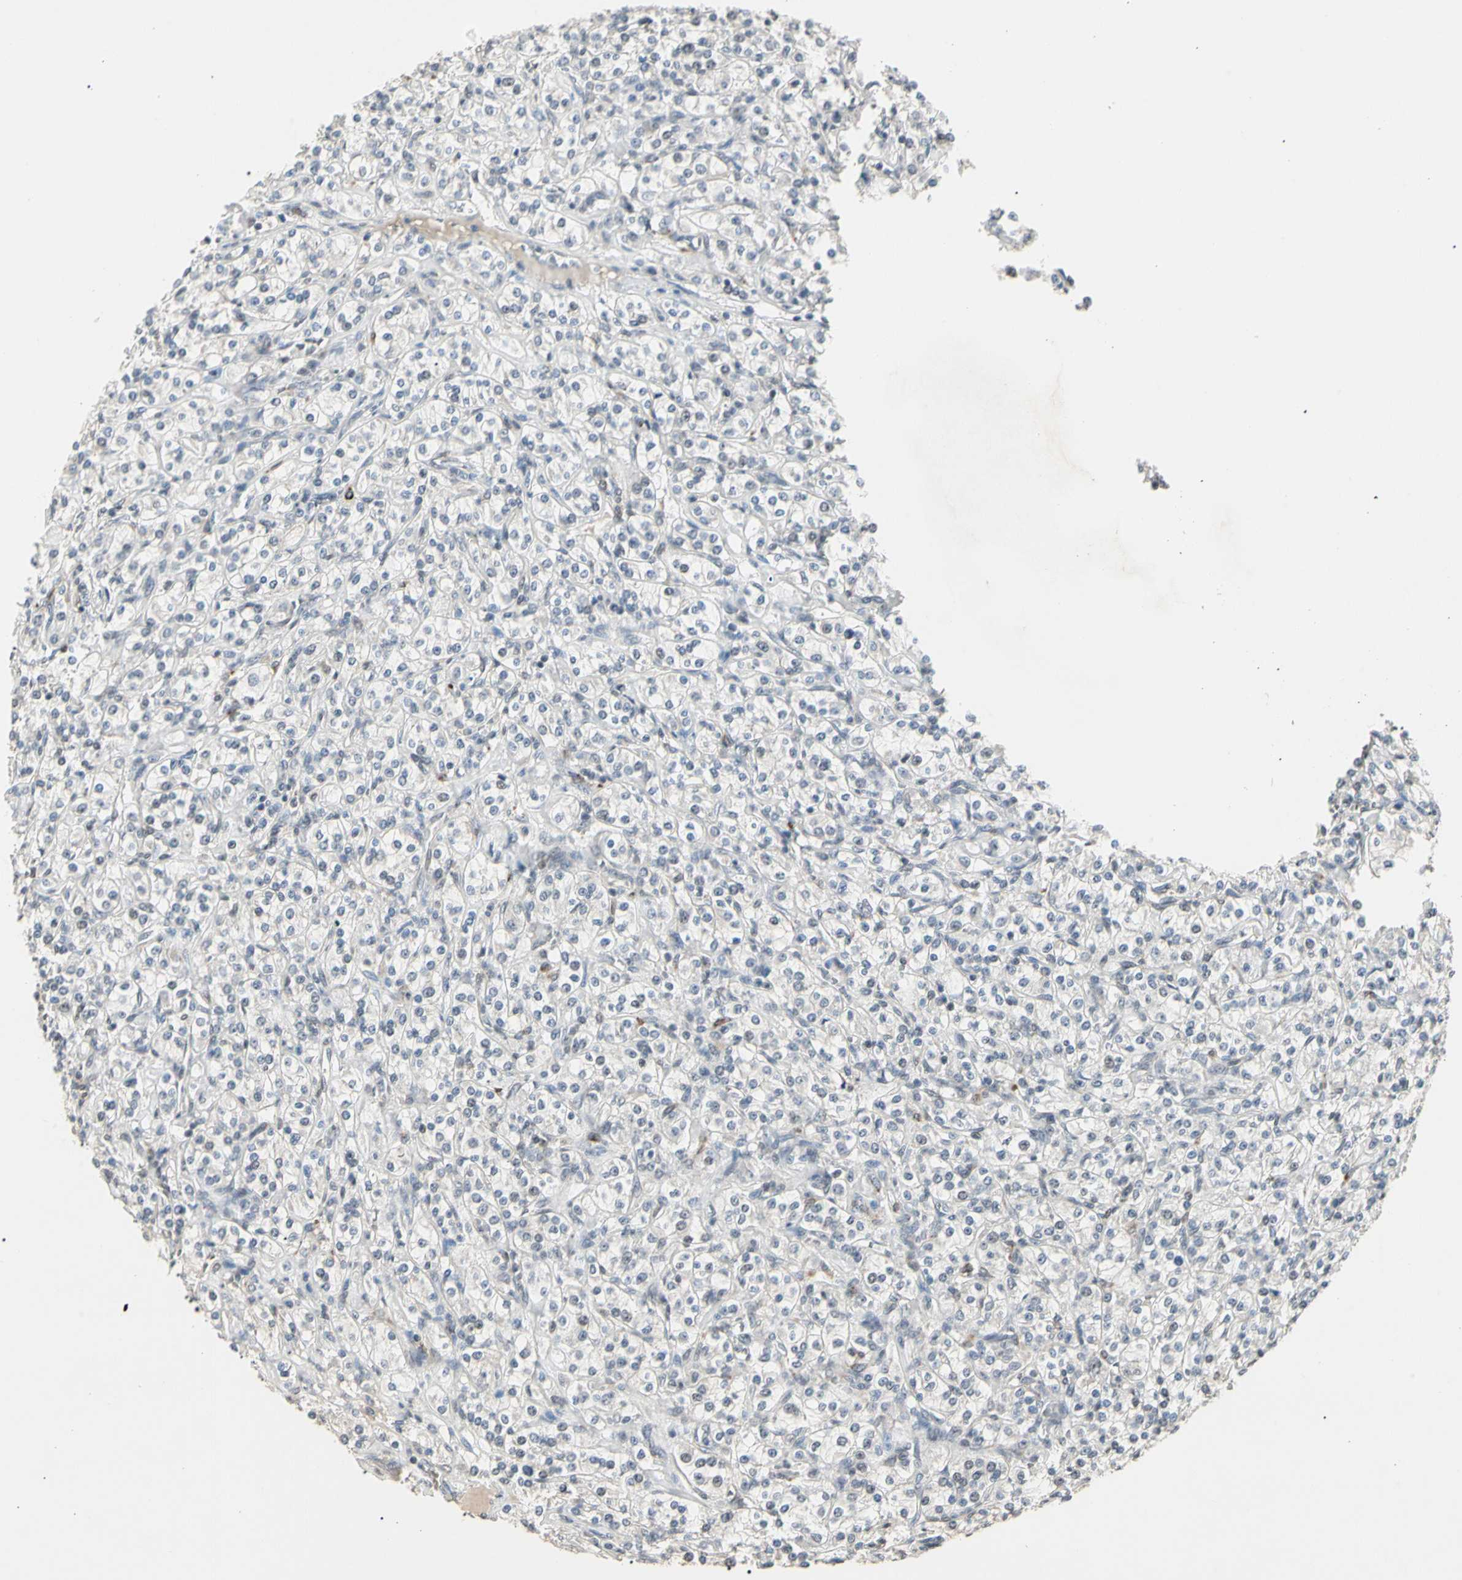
{"staining": {"intensity": "negative", "quantity": "none", "location": "none"}, "tissue": "renal cancer", "cell_type": "Tumor cells", "image_type": "cancer", "snomed": [{"axis": "morphology", "description": "Adenocarcinoma, NOS"}, {"axis": "topography", "description": "Kidney"}], "caption": "This photomicrograph is of renal cancer stained with IHC to label a protein in brown with the nuclei are counter-stained blue. There is no expression in tumor cells. (DAB (3,3'-diaminobenzidine) immunohistochemistry, high magnification).", "gene": "GREM1", "patient": {"sex": "male", "age": 77}}